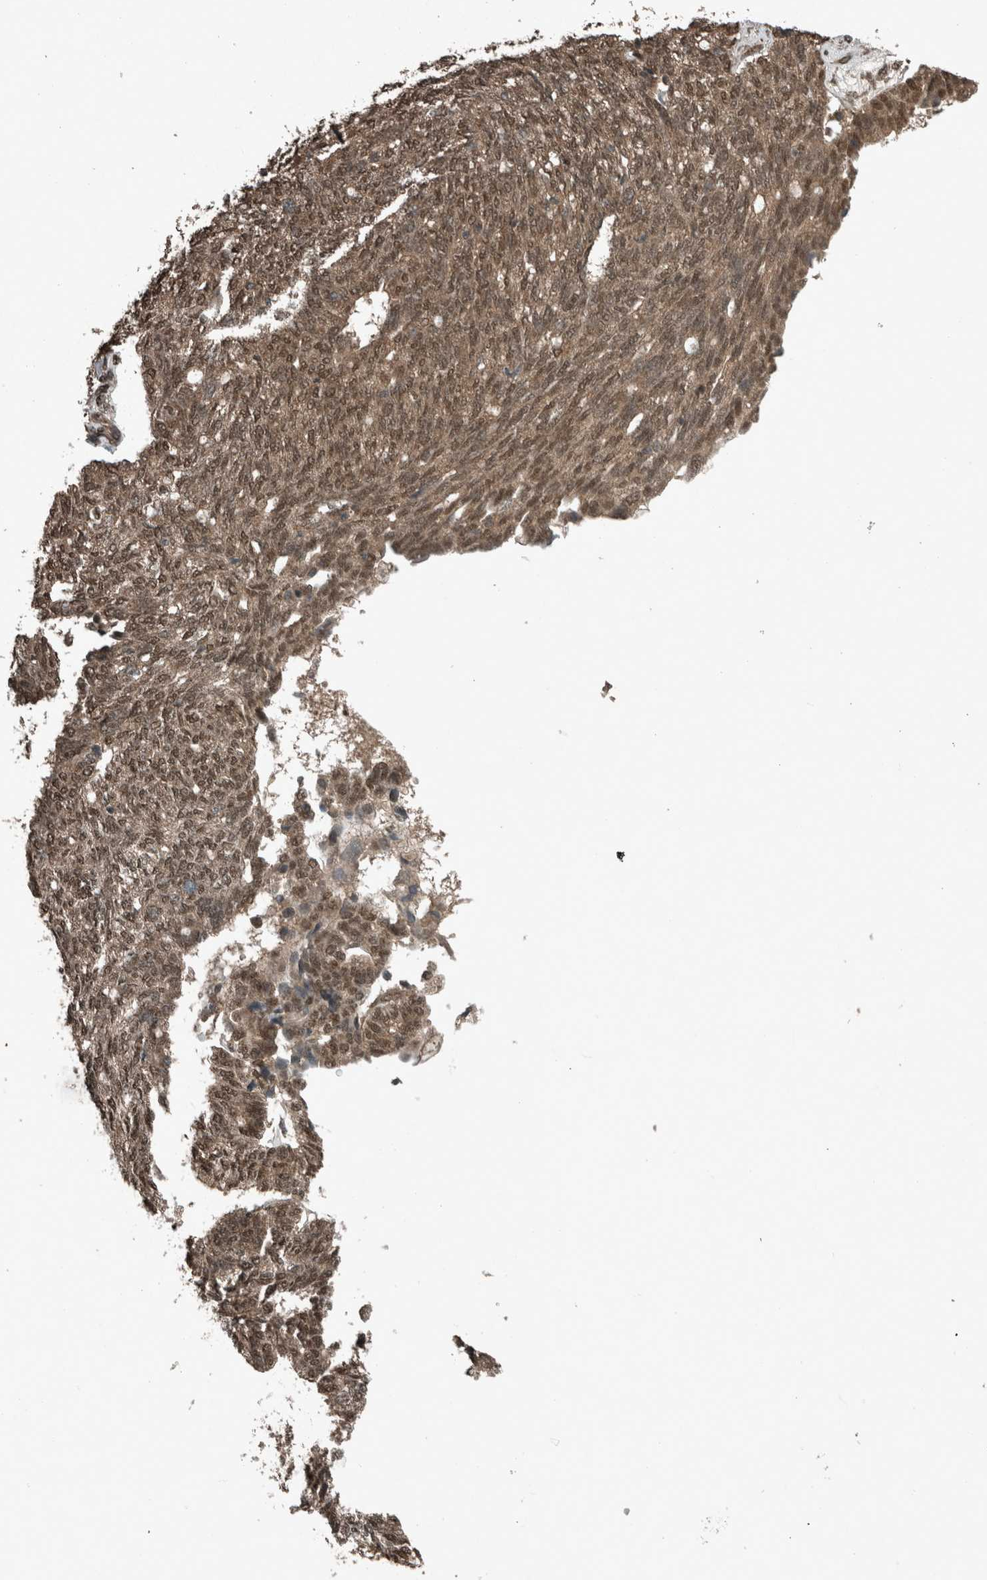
{"staining": {"intensity": "moderate", "quantity": ">75%", "location": "cytoplasmic/membranous,nuclear"}, "tissue": "ovarian cancer", "cell_type": "Tumor cells", "image_type": "cancer", "snomed": [{"axis": "morphology", "description": "Cystadenocarcinoma, serous, NOS"}, {"axis": "topography", "description": "Ovary"}], "caption": "This is a photomicrograph of IHC staining of ovarian serous cystadenocarcinoma, which shows moderate expression in the cytoplasmic/membranous and nuclear of tumor cells.", "gene": "ARHGEF12", "patient": {"sex": "female", "age": 79}}